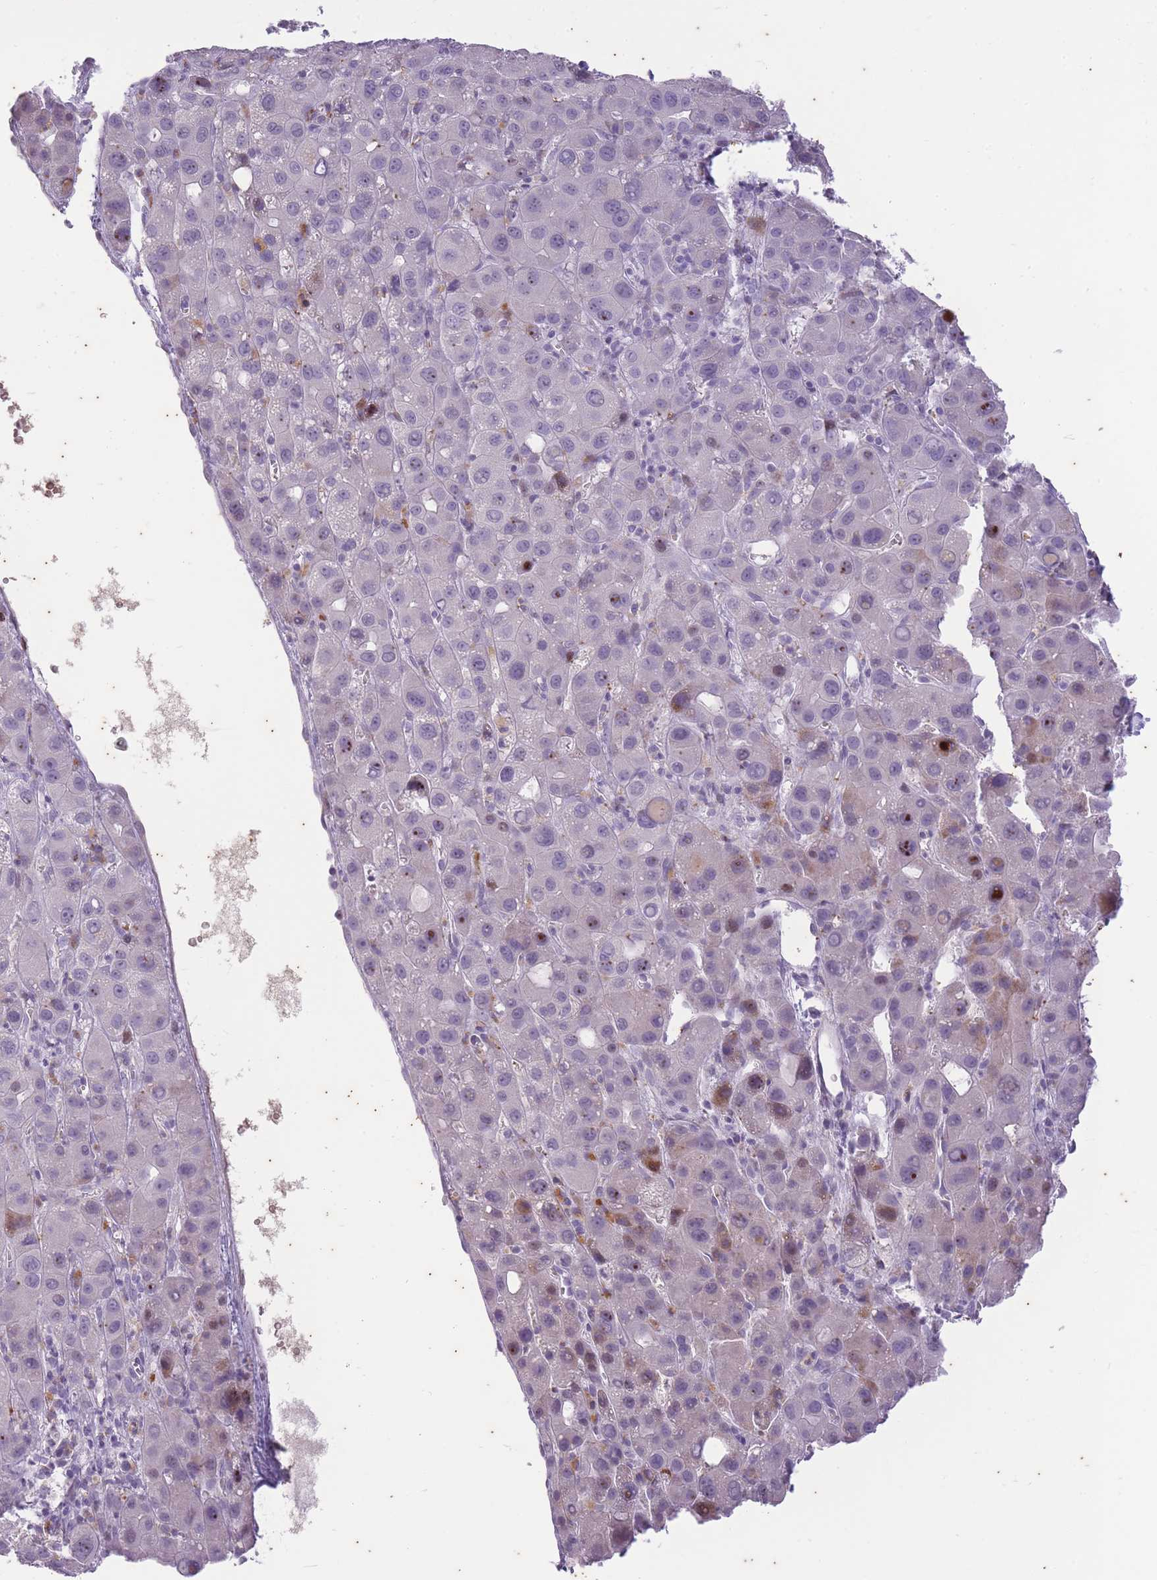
{"staining": {"intensity": "moderate", "quantity": "<25%", "location": "cytoplasmic/membranous,nuclear"}, "tissue": "liver cancer", "cell_type": "Tumor cells", "image_type": "cancer", "snomed": [{"axis": "morphology", "description": "Carcinoma, Hepatocellular, NOS"}, {"axis": "topography", "description": "Liver"}], "caption": "Brown immunohistochemical staining in human liver cancer displays moderate cytoplasmic/membranous and nuclear expression in approximately <25% of tumor cells.", "gene": "CNTNAP3", "patient": {"sex": "male", "age": 55}}